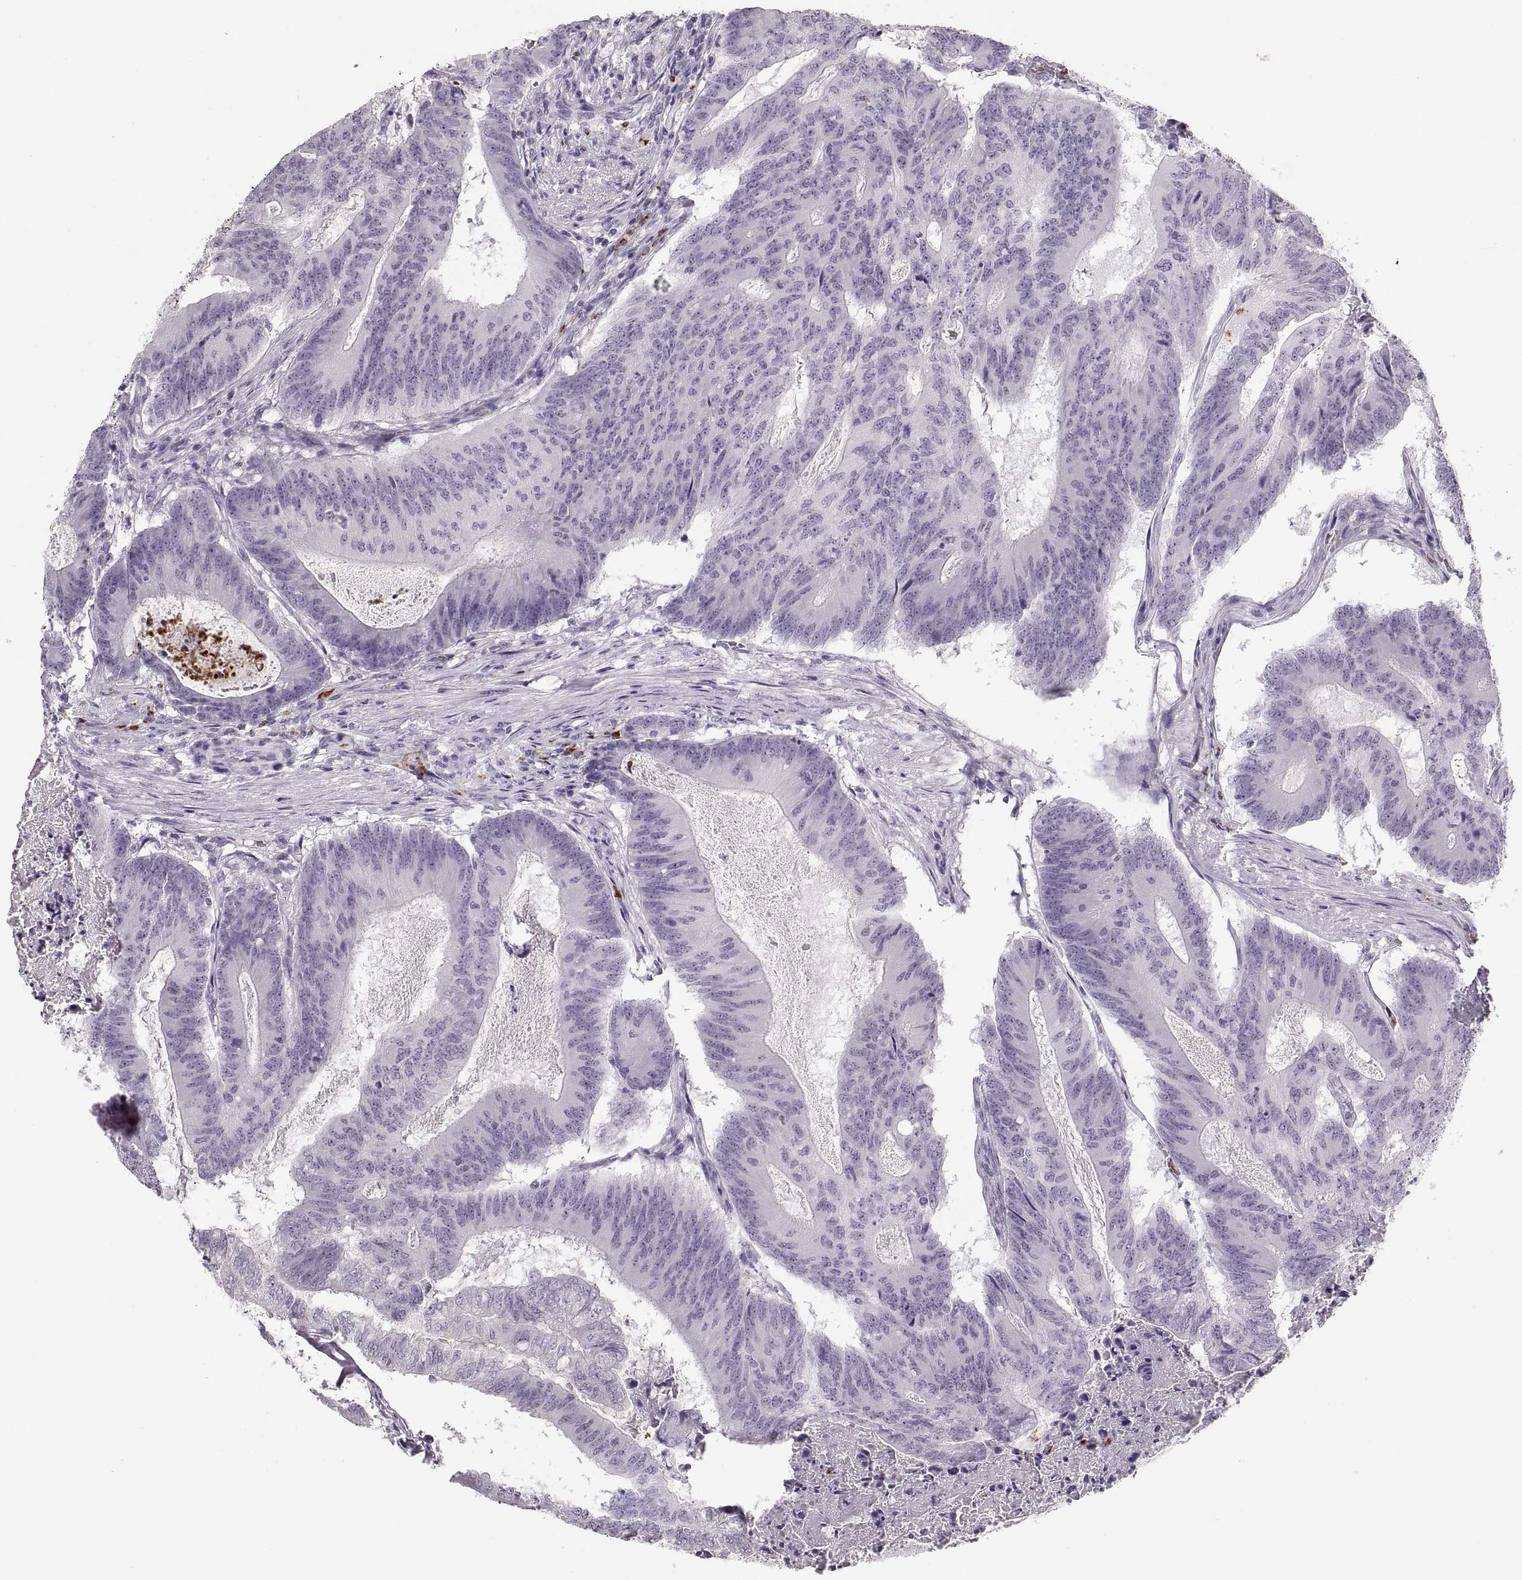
{"staining": {"intensity": "negative", "quantity": "none", "location": "none"}, "tissue": "colorectal cancer", "cell_type": "Tumor cells", "image_type": "cancer", "snomed": [{"axis": "morphology", "description": "Adenocarcinoma, NOS"}, {"axis": "topography", "description": "Colon"}], "caption": "Immunohistochemical staining of colorectal adenocarcinoma reveals no significant staining in tumor cells. Brightfield microscopy of IHC stained with DAB (brown) and hematoxylin (blue), captured at high magnification.", "gene": "MILR1", "patient": {"sex": "female", "age": 70}}